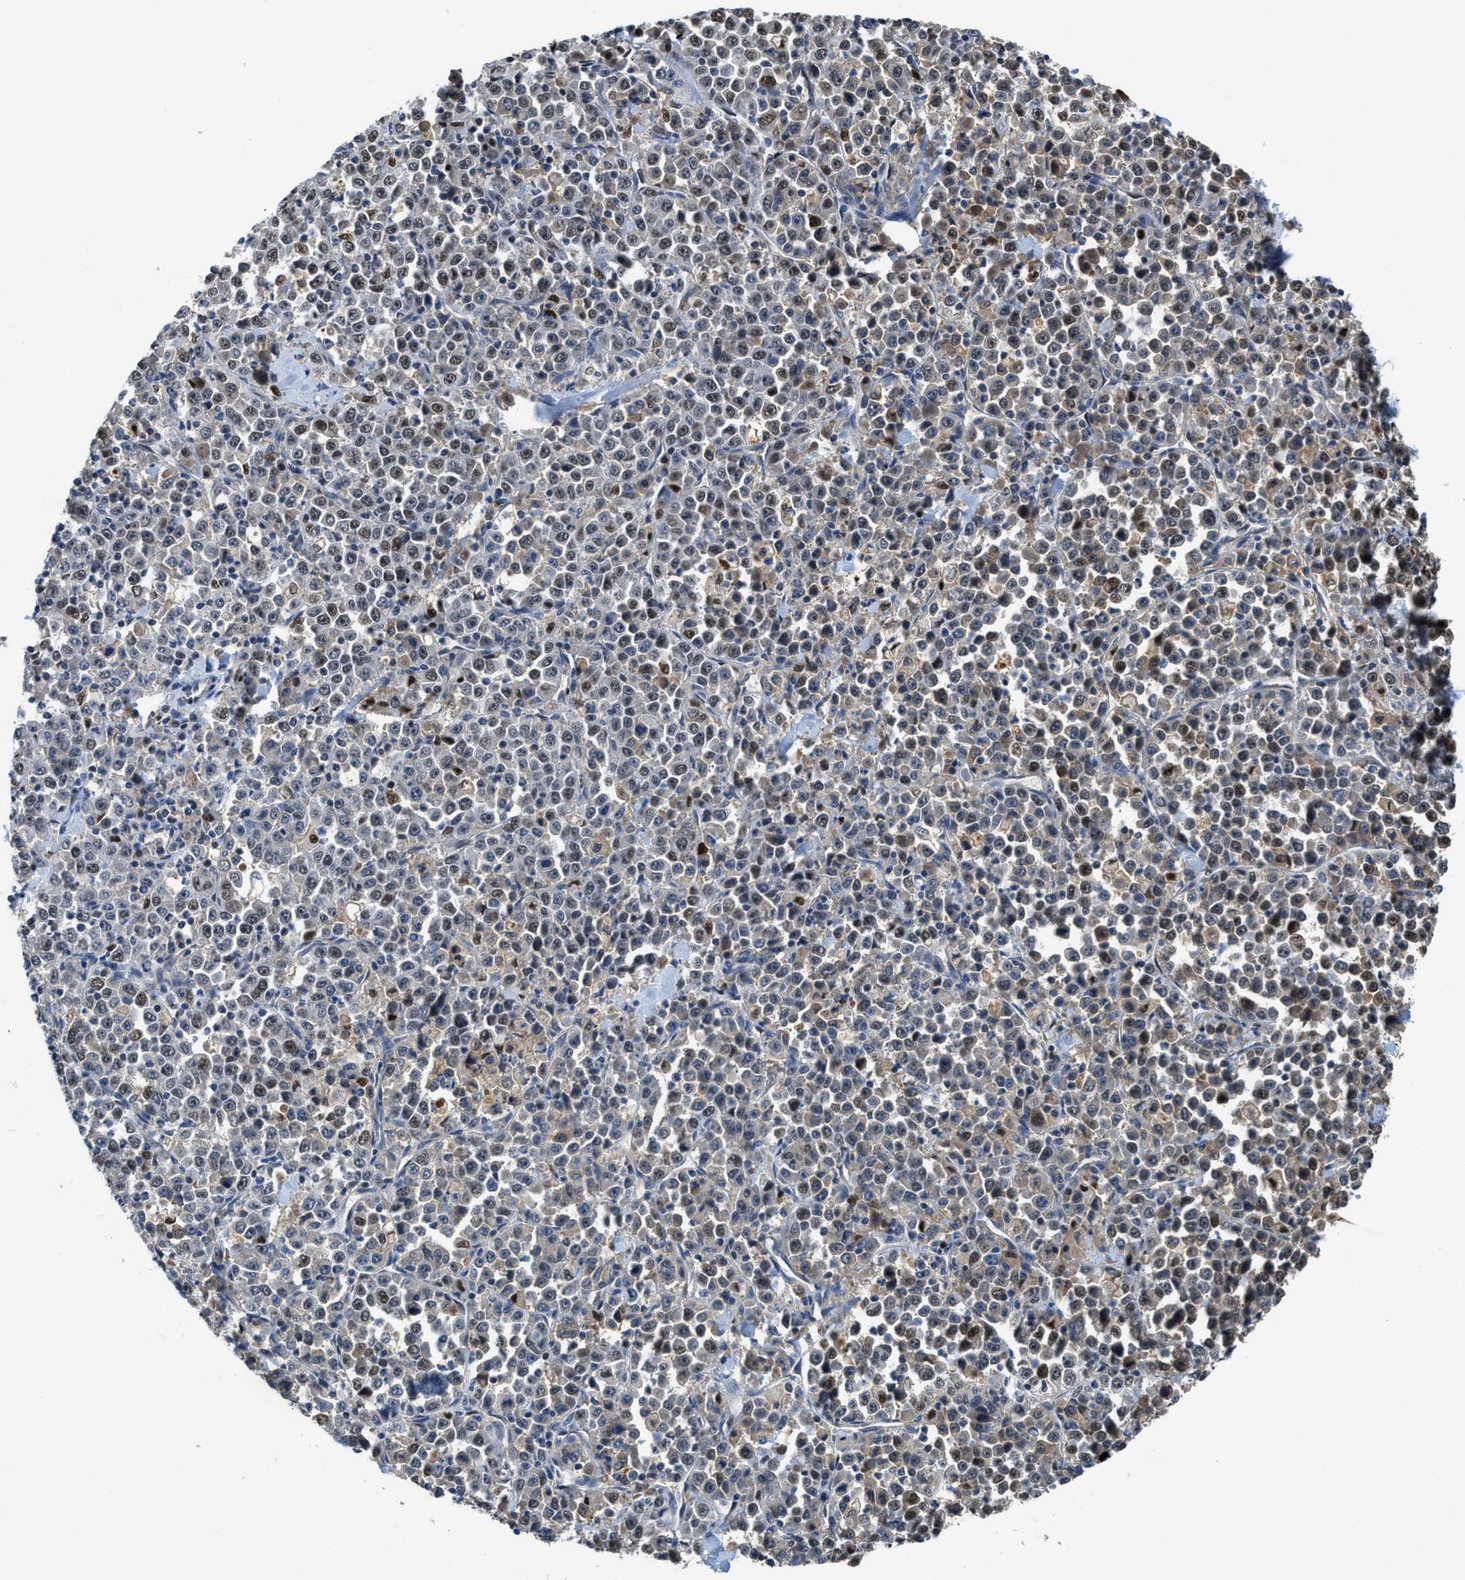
{"staining": {"intensity": "moderate", "quantity": "<25%", "location": "nuclear"}, "tissue": "stomach cancer", "cell_type": "Tumor cells", "image_type": "cancer", "snomed": [{"axis": "morphology", "description": "Normal tissue, NOS"}, {"axis": "morphology", "description": "Adenocarcinoma, NOS"}, {"axis": "topography", "description": "Stomach, upper"}, {"axis": "topography", "description": "Stomach"}], "caption": "DAB immunohistochemical staining of adenocarcinoma (stomach) exhibits moderate nuclear protein staining in about <25% of tumor cells.", "gene": "ALX1", "patient": {"sex": "male", "age": 59}}